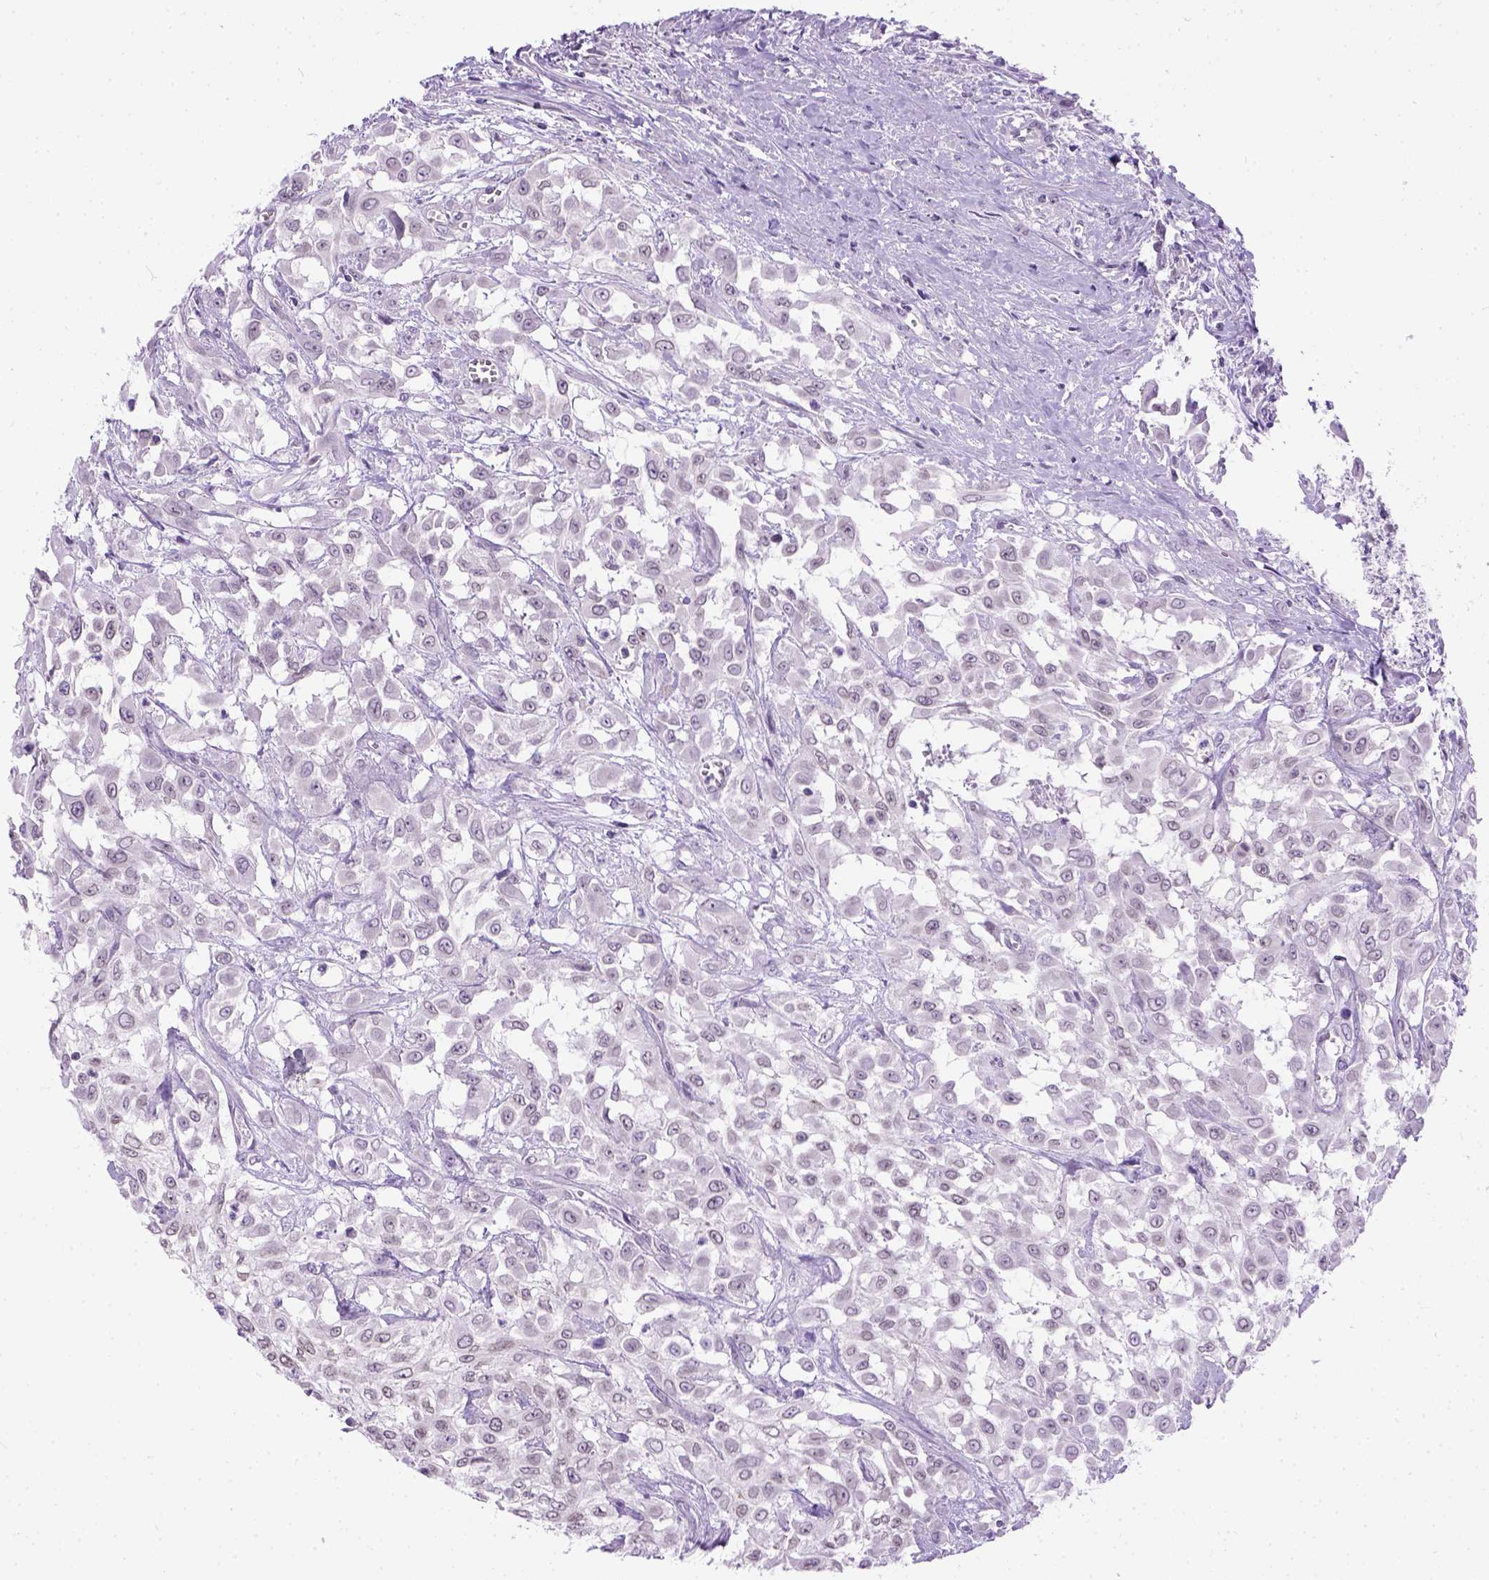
{"staining": {"intensity": "negative", "quantity": "none", "location": "none"}, "tissue": "urothelial cancer", "cell_type": "Tumor cells", "image_type": "cancer", "snomed": [{"axis": "morphology", "description": "Urothelial carcinoma, High grade"}, {"axis": "topography", "description": "Urinary bladder"}], "caption": "Tumor cells show no significant positivity in urothelial cancer.", "gene": "FAM184B", "patient": {"sex": "male", "age": 57}}